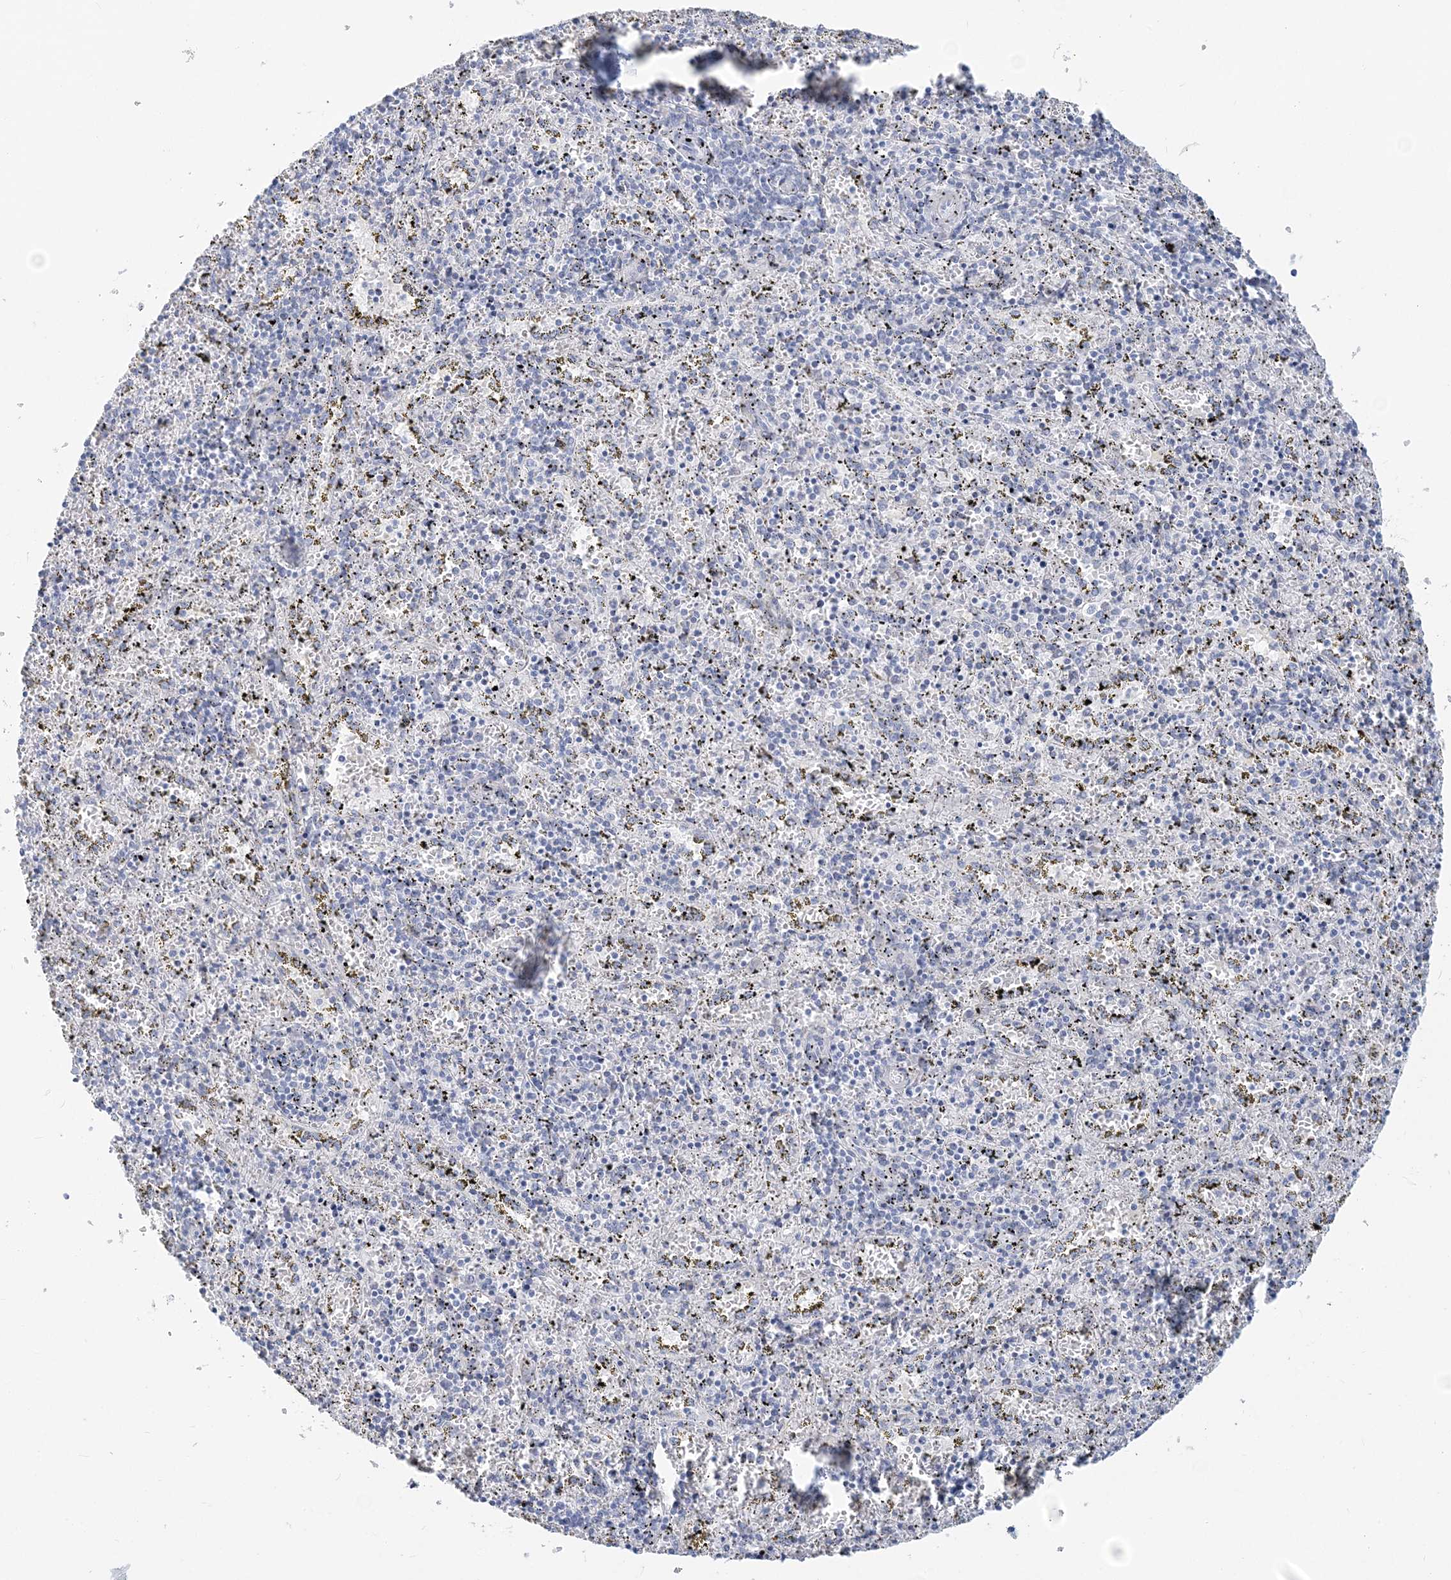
{"staining": {"intensity": "negative", "quantity": "none", "location": "none"}, "tissue": "spleen", "cell_type": "Cells in red pulp", "image_type": "normal", "snomed": [{"axis": "morphology", "description": "Normal tissue, NOS"}, {"axis": "topography", "description": "Spleen"}], "caption": "Immunohistochemistry photomicrograph of benign spleen: human spleen stained with DAB (3,3'-diaminobenzidine) exhibits no significant protein staining in cells in red pulp. (IHC, brightfield microscopy, high magnification).", "gene": "CSN1S1", "patient": {"sex": "male", "age": 11}}